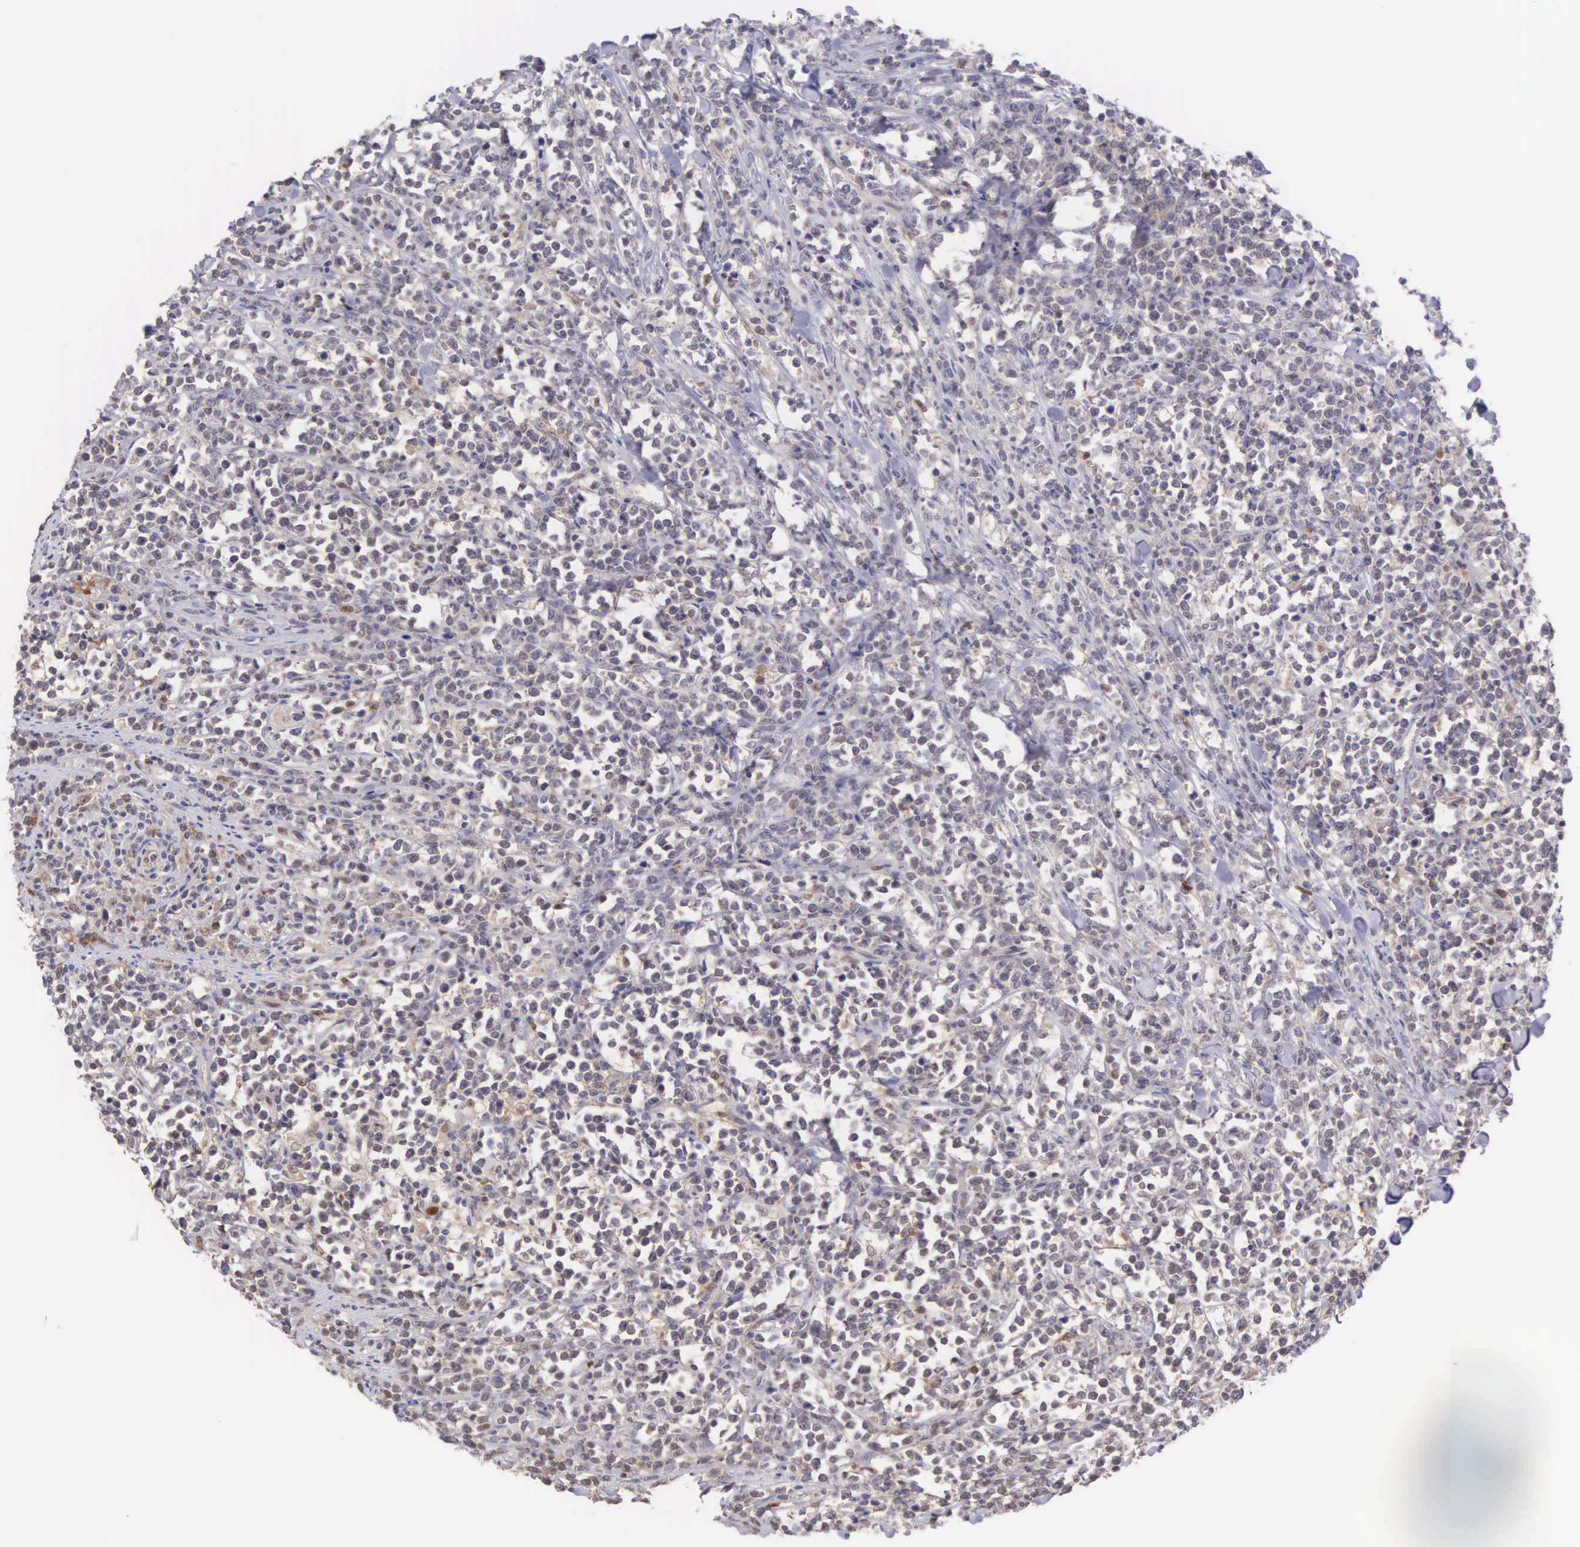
{"staining": {"intensity": "negative", "quantity": "none", "location": "none"}, "tissue": "lymphoma", "cell_type": "Tumor cells", "image_type": "cancer", "snomed": [{"axis": "morphology", "description": "Malignant lymphoma, non-Hodgkin's type, High grade"}, {"axis": "topography", "description": "Small intestine"}, {"axis": "topography", "description": "Colon"}], "caption": "Protein analysis of lymphoma shows no significant expression in tumor cells. (DAB immunohistochemistry (IHC), high magnification).", "gene": "GRK3", "patient": {"sex": "male", "age": 8}}